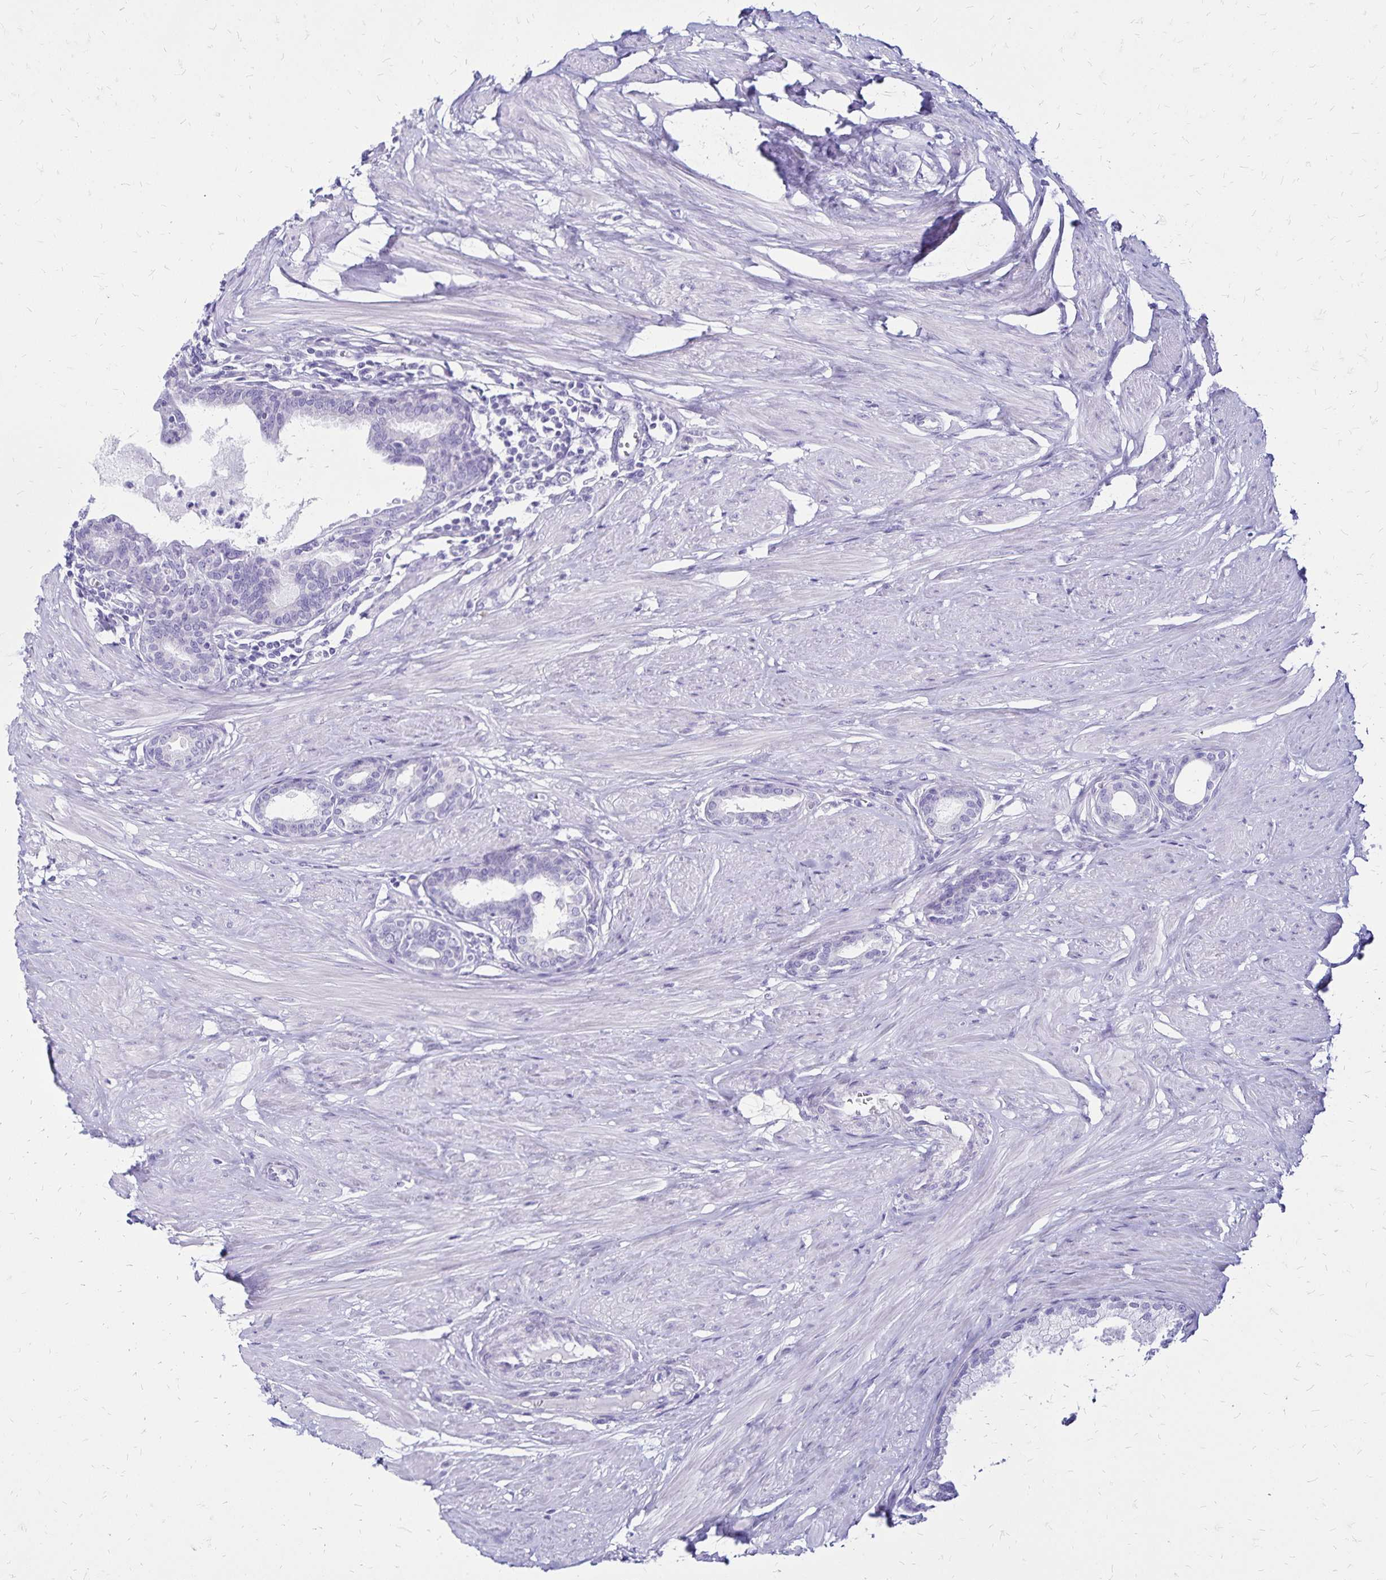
{"staining": {"intensity": "negative", "quantity": "none", "location": "none"}, "tissue": "prostate", "cell_type": "Glandular cells", "image_type": "normal", "snomed": [{"axis": "morphology", "description": "Normal tissue, NOS"}, {"axis": "topography", "description": "Prostate"}, {"axis": "topography", "description": "Peripheral nerve tissue"}], "caption": "High magnification brightfield microscopy of normal prostate stained with DAB (brown) and counterstained with hematoxylin (blue): glandular cells show no significant staining. (Stains: DAB (3,3'-diaminobenzidine) IHC with hematoxylin counter stain, Microscopy: brightfield microscopy at high magnification).", "gene": "LIN28B", "patient": {"sex": "male", "age": 55}}